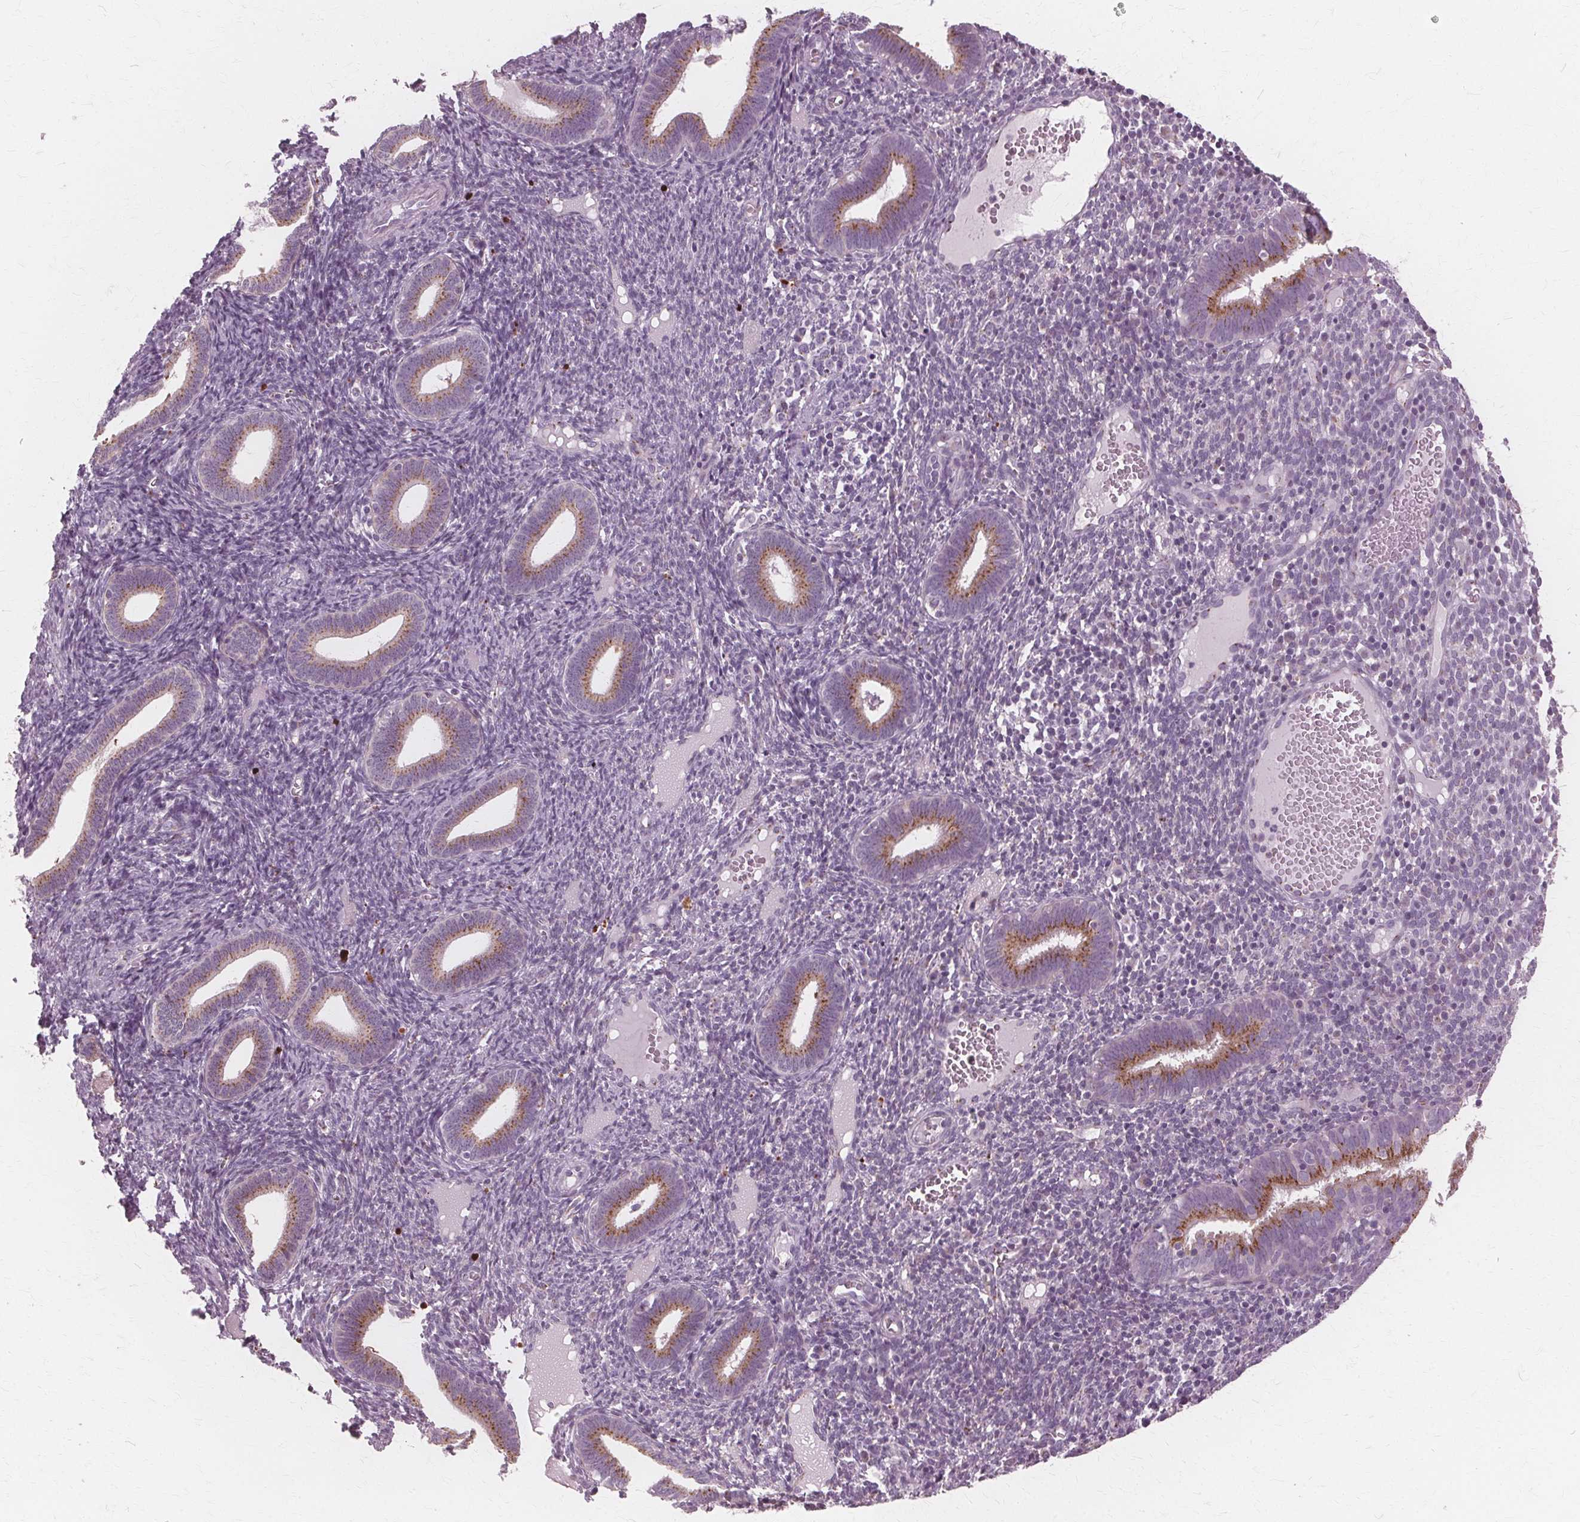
{"staining": {"intensity": "negative", "quantity": "none", "location": "none"}, "tissue": "endometrium", "cell_type": "Cells in endometrial stroma", "image_type": "normal", "snomed": [{"axis": "morphology", "description": "Normal tissue, NOS"}, {"axis": "topography", "description": "Endometrium"}], "caption": "Immunohistochemistry histopathology image of benign human endometrium stained for a protein (brown), which demonstrates no positivity in cells in endometrial stroma. Nuclei are stained in blue.", "gene": "DNASE2", "patient": {"sex": "female", "age": 41}}